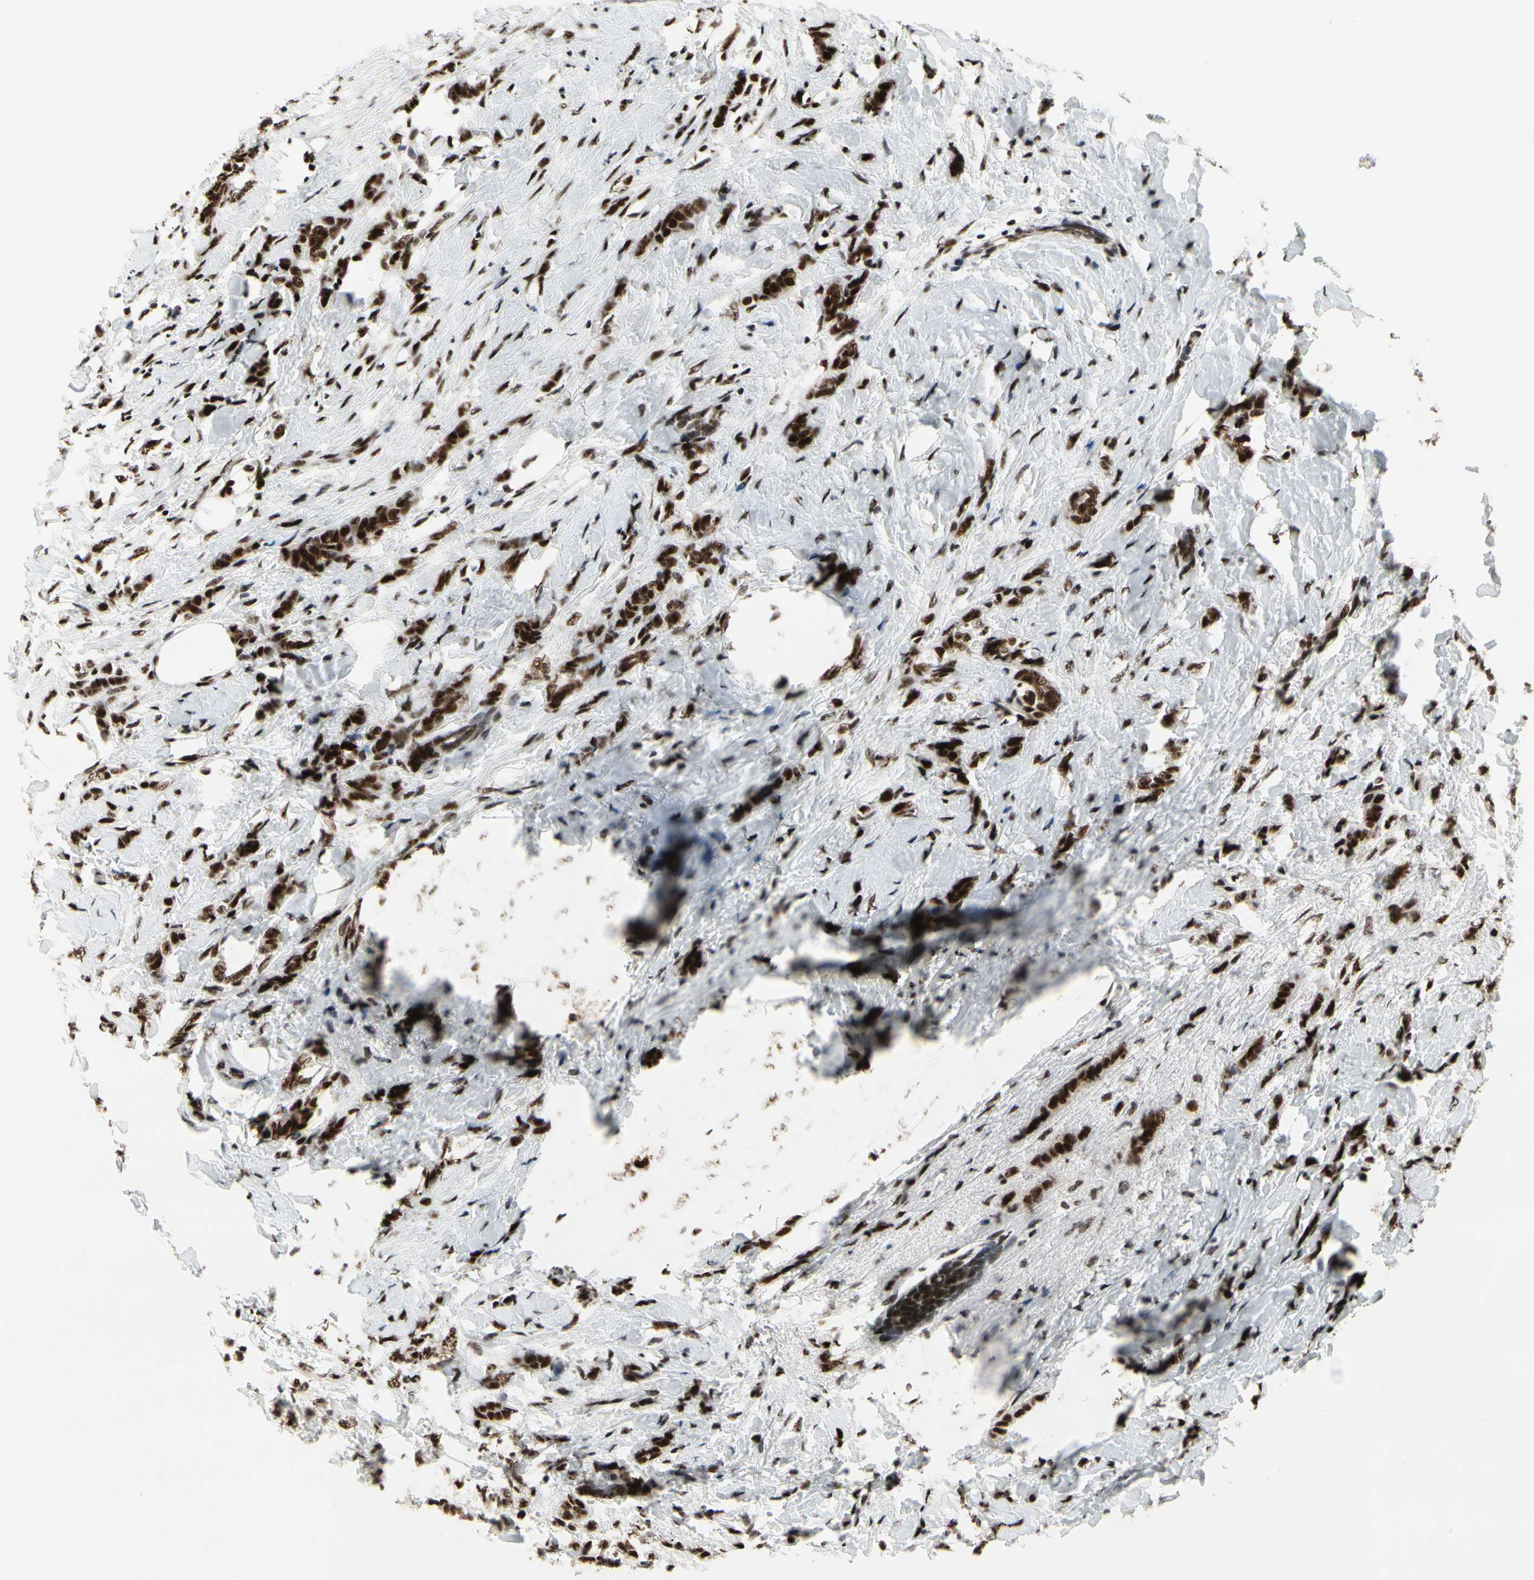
{"staining": {"intensity": "strong", "quantity": ">75%", "location": "nuclear"}, "tissue": "breast cancer", "cell_type": "Tumor cells", "image_type": "cancer", "snomed": [{"axis": "morphology", "description": "Lobular carcinoma, in situ"}, {"axis": "morphology", "description": "Lobular carcinoma"}, {"axis": "topography", "description": "Breast"}], "caption": "Breast cancer tissue demonstrates strong nuclear staining in about >75% of tumor cells, visualized by immunohistochemistry.", "gene": "SRSF11", "patient": {"sex": "female", "age": 41}}